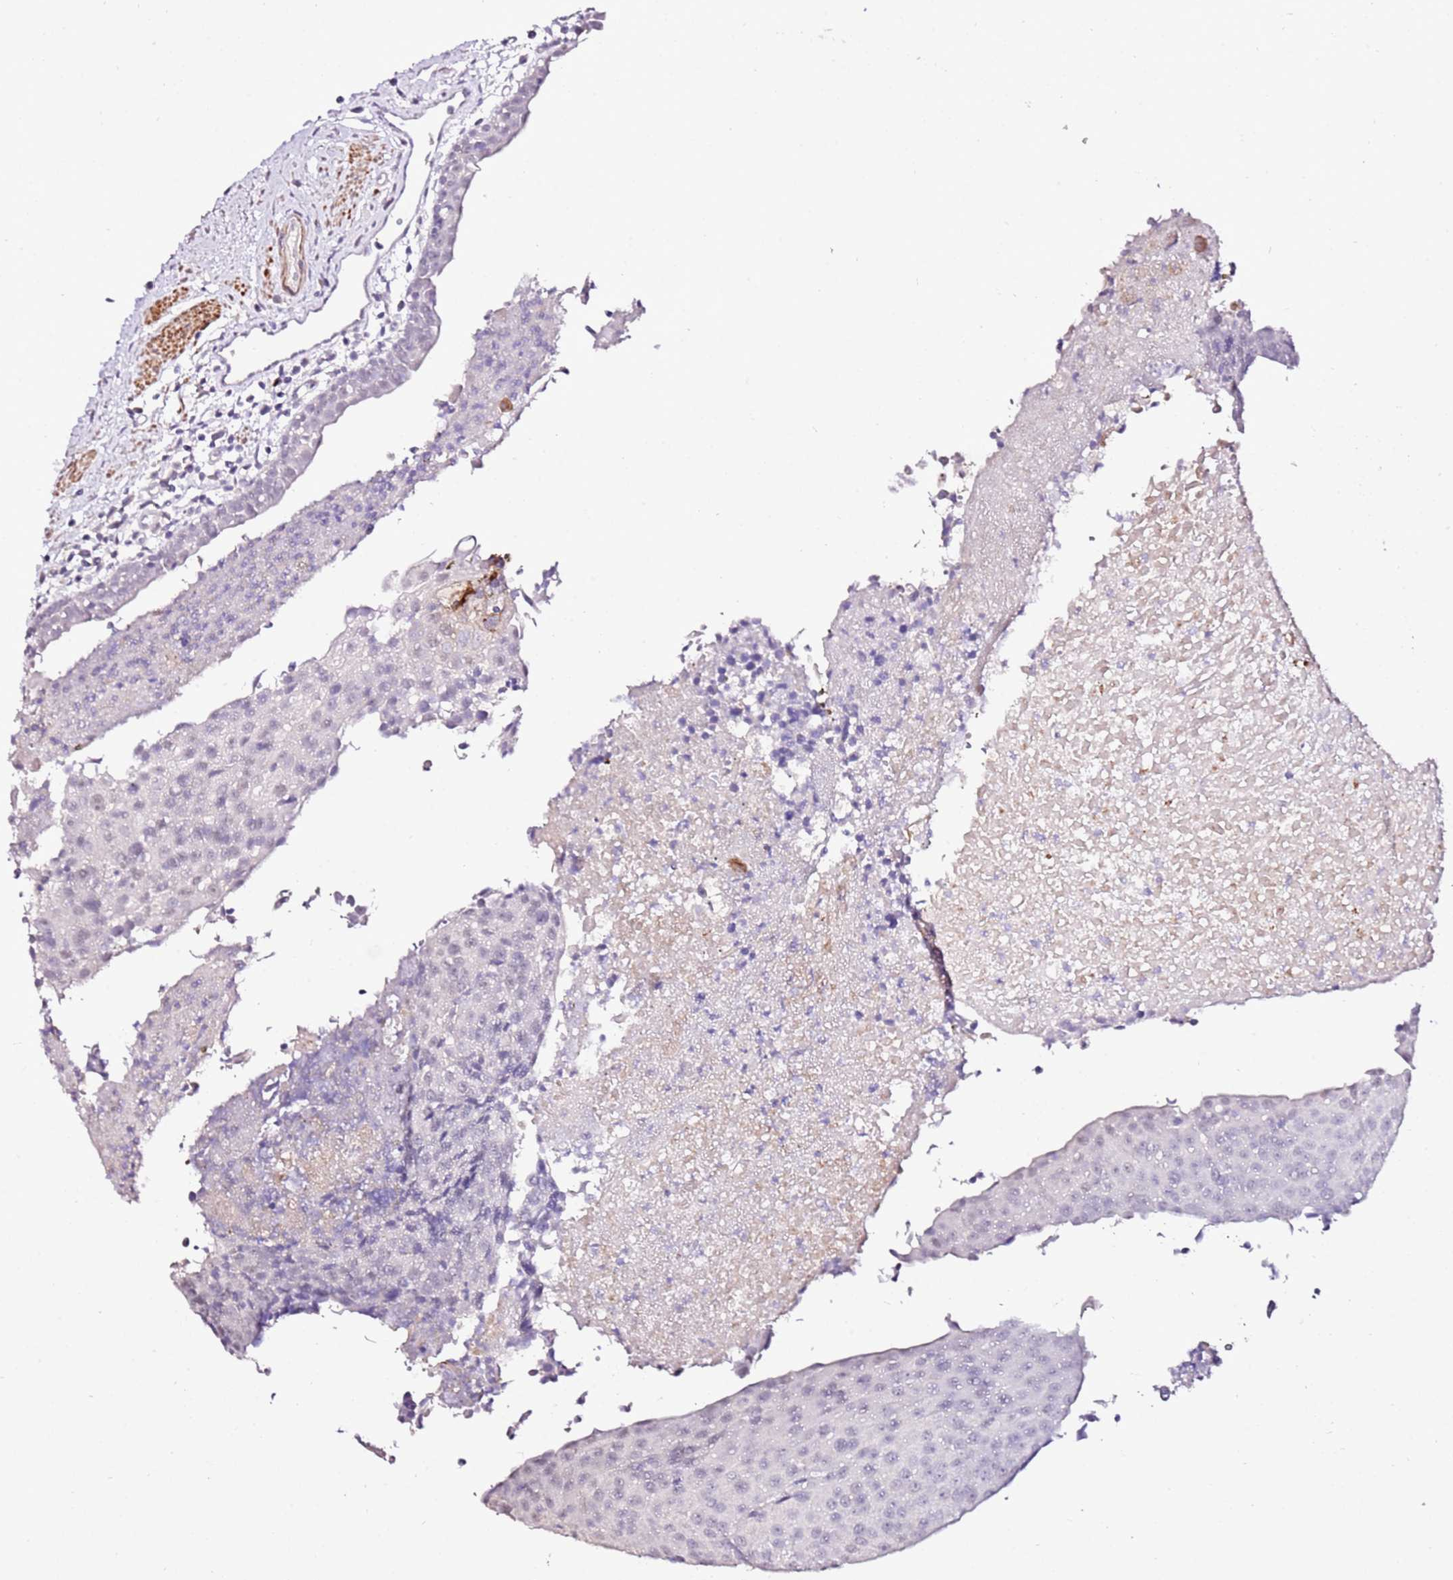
{"staining": {"intensity": "negative", "quantity": "none", "location": "none"}, "tissue": "urothelial cancer", "cell_type": "Tumor cells", "image_type": "cancer", "snomed": [{"axis": "morphology", "description": "Urothelial carcinoma, High grade"}, {"axis": "topography", "description": "Urinary bladder"}], "caption": "Immunohistochemistry (IHC) image of neoplastic tissue: high-grade urothelial carcinoma stained with DAB demonstrates no significant protein positivity in tumor cells.", "gene": "ART5", "patient": {"sex": "female", "age": 85}}